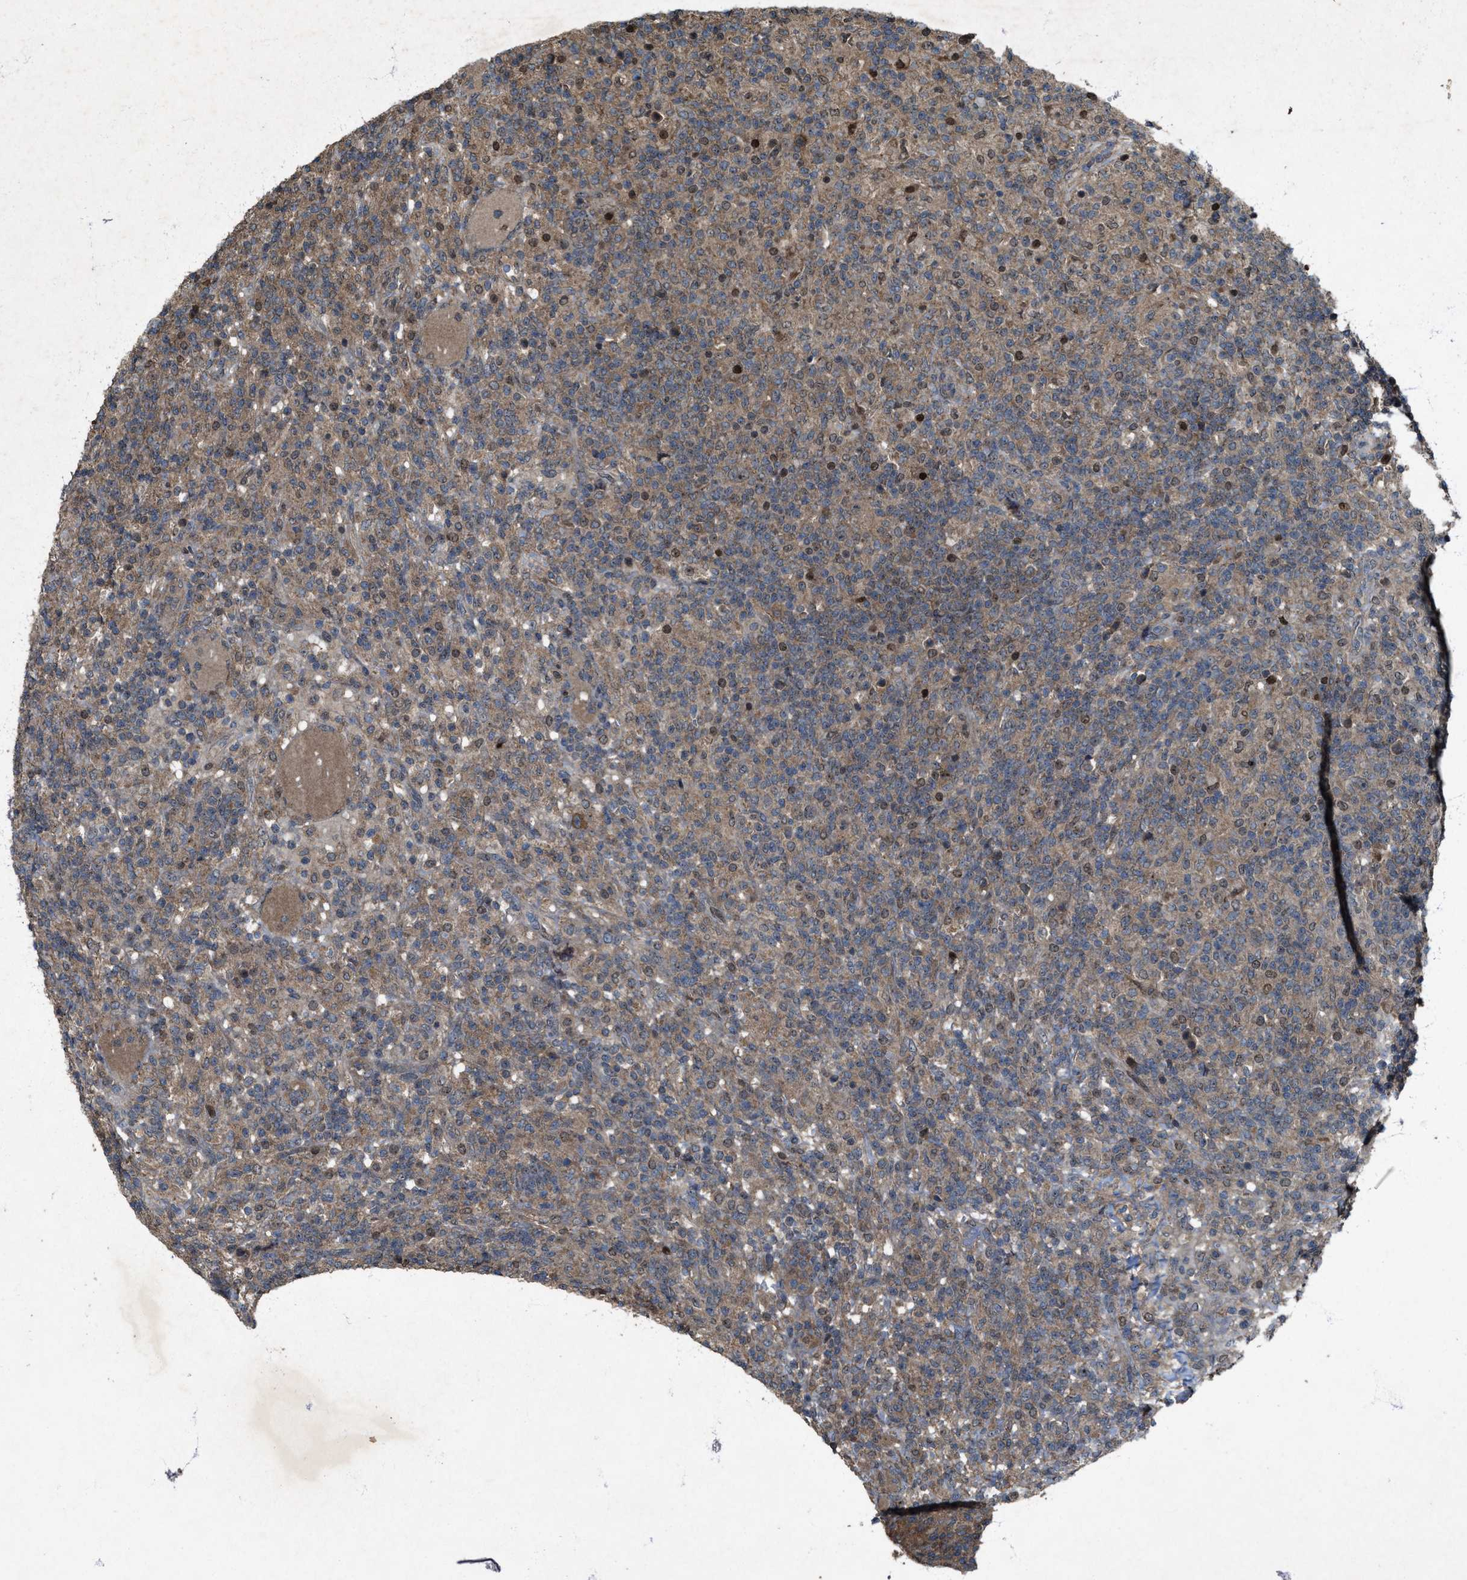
{"staining": {"intensity": "weak", "quantity": "25%-75%", "location": "cytoplasmic/membranous,nuclear"}, "tissue": "lymphoma", "cell_type": "Tumor cells", "image_type": "cancer", "snomed": [{"axis": "morphology", "description": "Hodgkin's disease, NOS"}, {"axis": "topography", "description": "Lymph node"}], "caption": "The image displays a brown stain indicating the presence of a protein in the cytoplasmic/membranous and nuclear of tumor cells in Hodgkin's disease. Using DAB (3,3'-diaminobenzidine) (brown) and hematoxylin (blue) stains, captured at high magnification using brightfield microscopy.", "gene": "PDP2", "patient": {"sex": "male", "age": 70}}